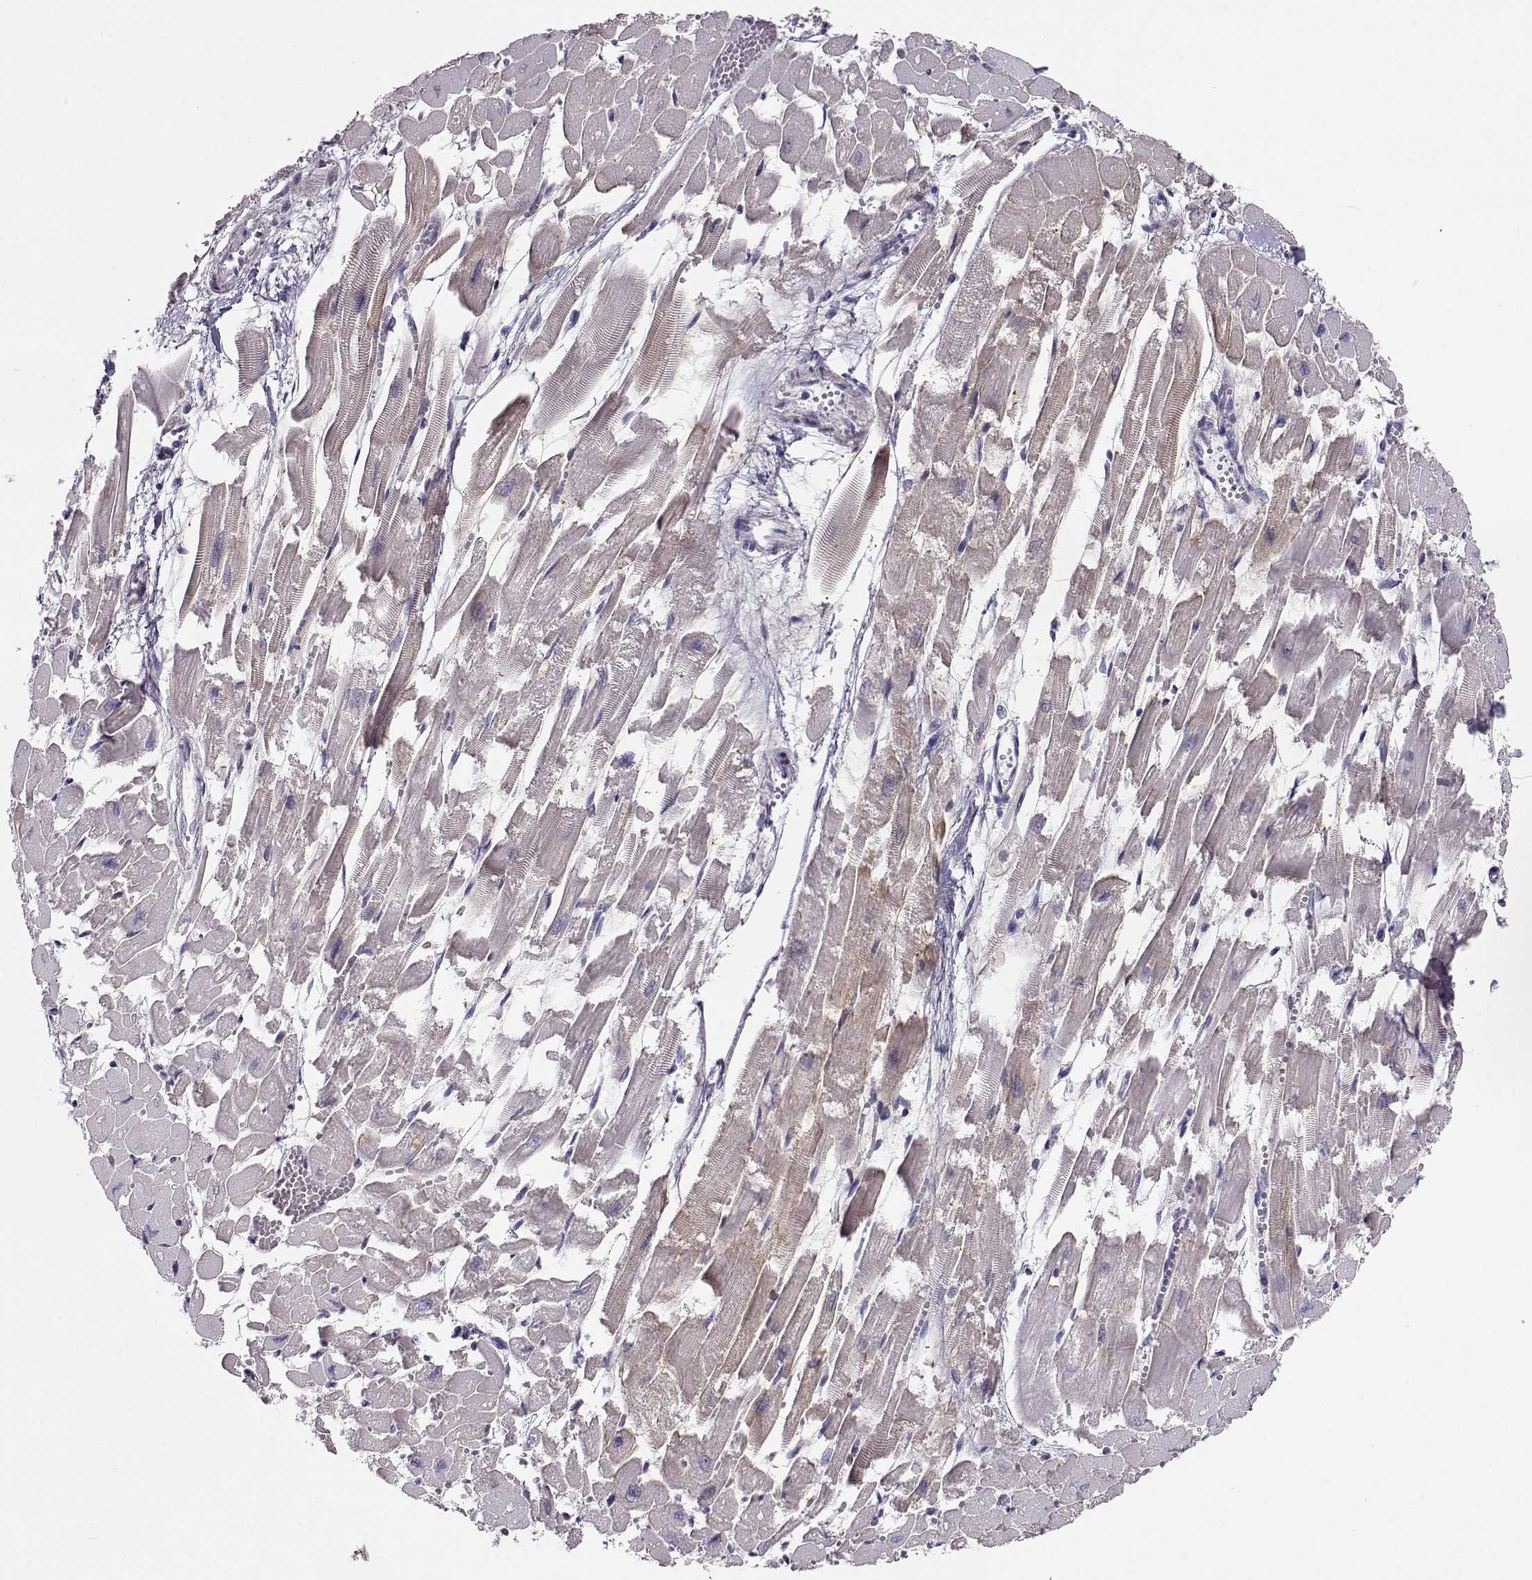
{"staining": {"intensity": "weak", "quantity": "<25%", "location": "cytoplasmic/membranous"}, "tissue": "heart muscle", "cell_type": "Cardiomyocytes", "image_type": "normal", "snomed": [{"axis": "morphology", "description": "Normal tissue, NOS"}, {"axis": "topography", "description": "Heart"}], "caption": "Unremarkable heart muscle was stained to show a protein in brown. There is no significant positivity in cardiomyocytes. (DAB (3,3'-diaminobenzidine) immunohistochemistry visualized using brightfield microscopy, high magnification).", "gene": "CRX", "patient": {"sex": "female", "age": 52}}